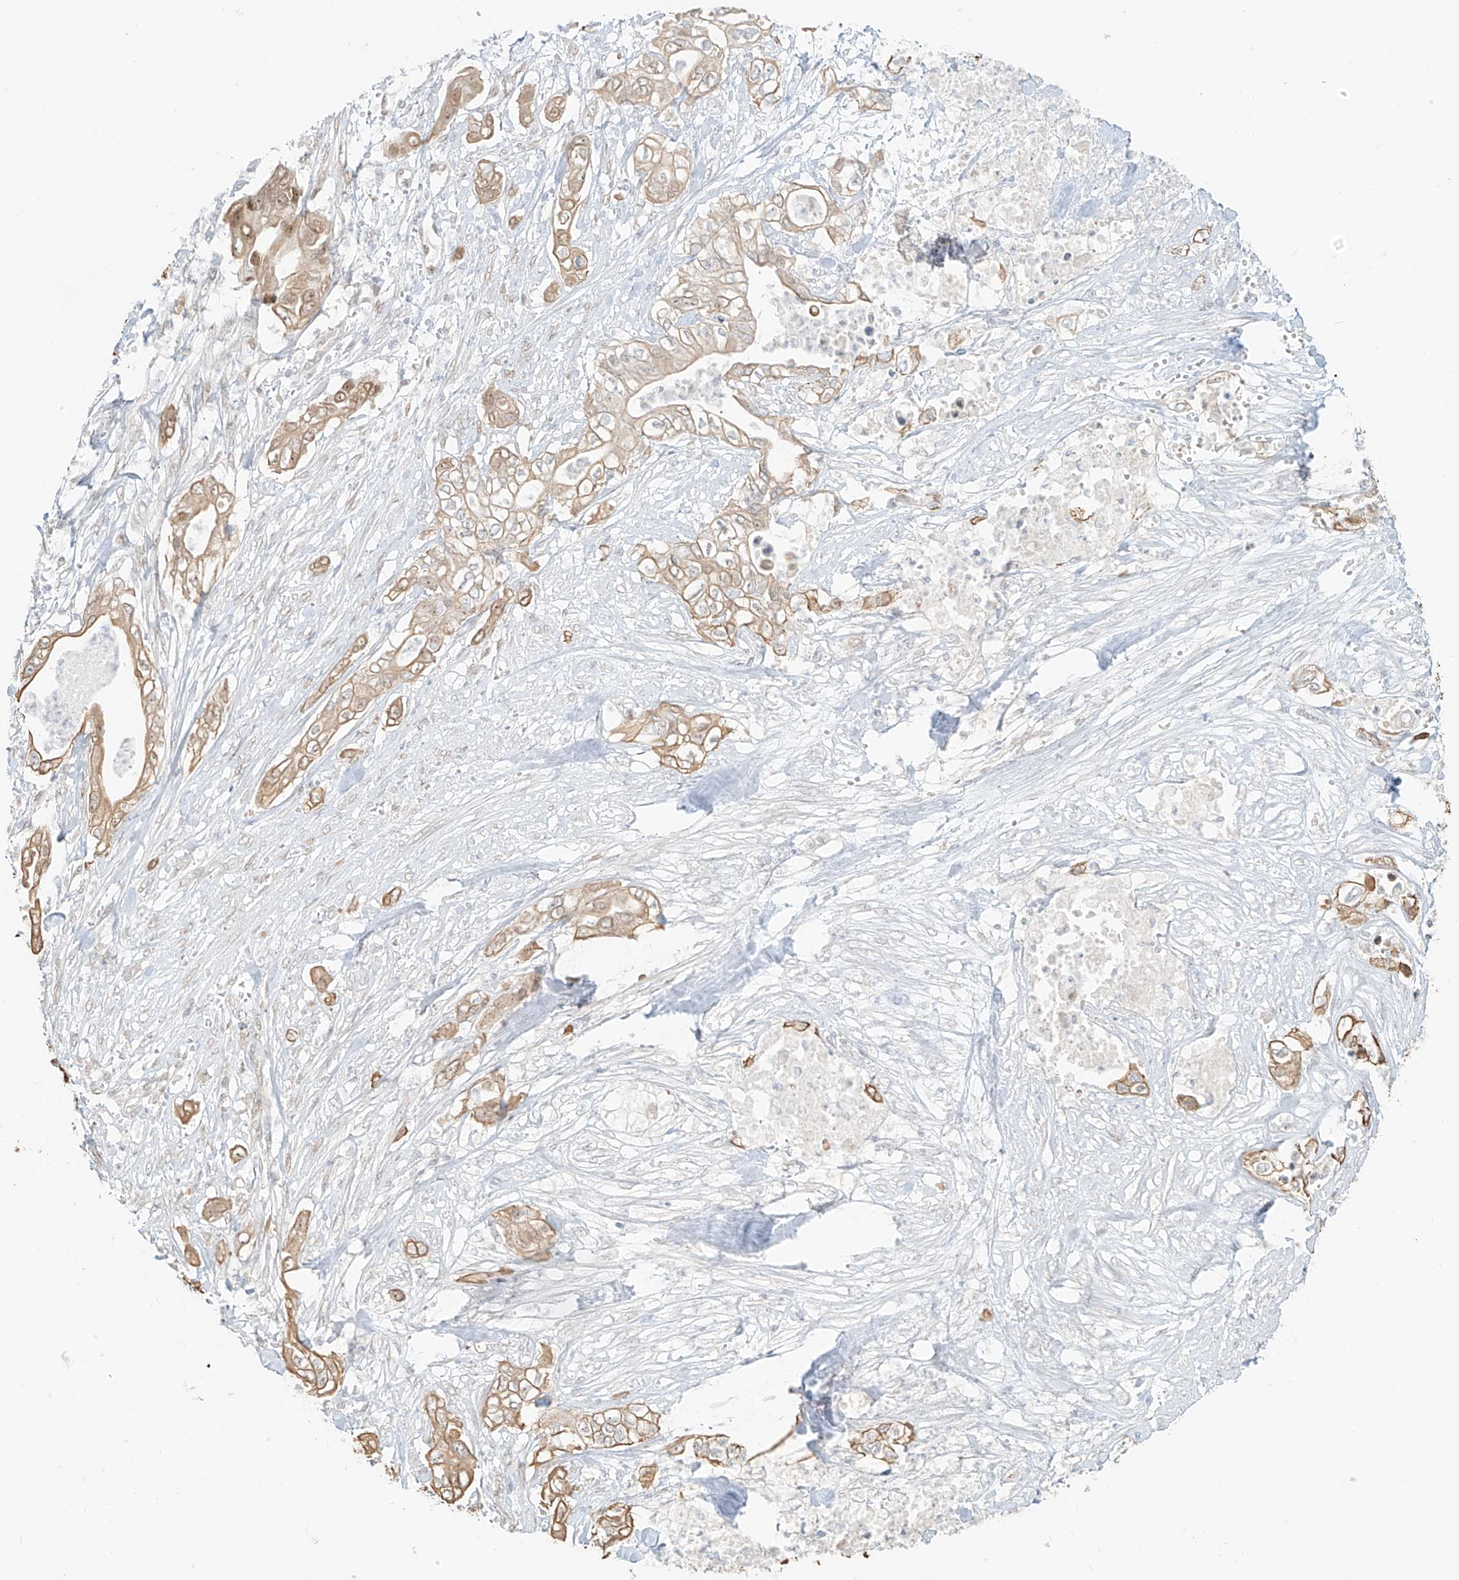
{"staining": {"intensity": "weak", "quantity": "25%-75%", "location": "cytoplasmic/membranous"}, "tissue": "pancreatic cancer", "cell_type": "Tumor cells", "image_type": "cancer", "snomed": [{"axis": "morphology", "description": "Adenocarcinoma, NOS"}, {"axis": "topography", "description": "Pancreas"}], "caption": "Protein staining by immunohistochemistry shows weak cytoplasmic/membranous staining in approximately 25%-75% of tumor cells in pancreatic adenocarcinoma.", "gene": "ZNF774", "patient": {"sex": "female", "age": 78}}